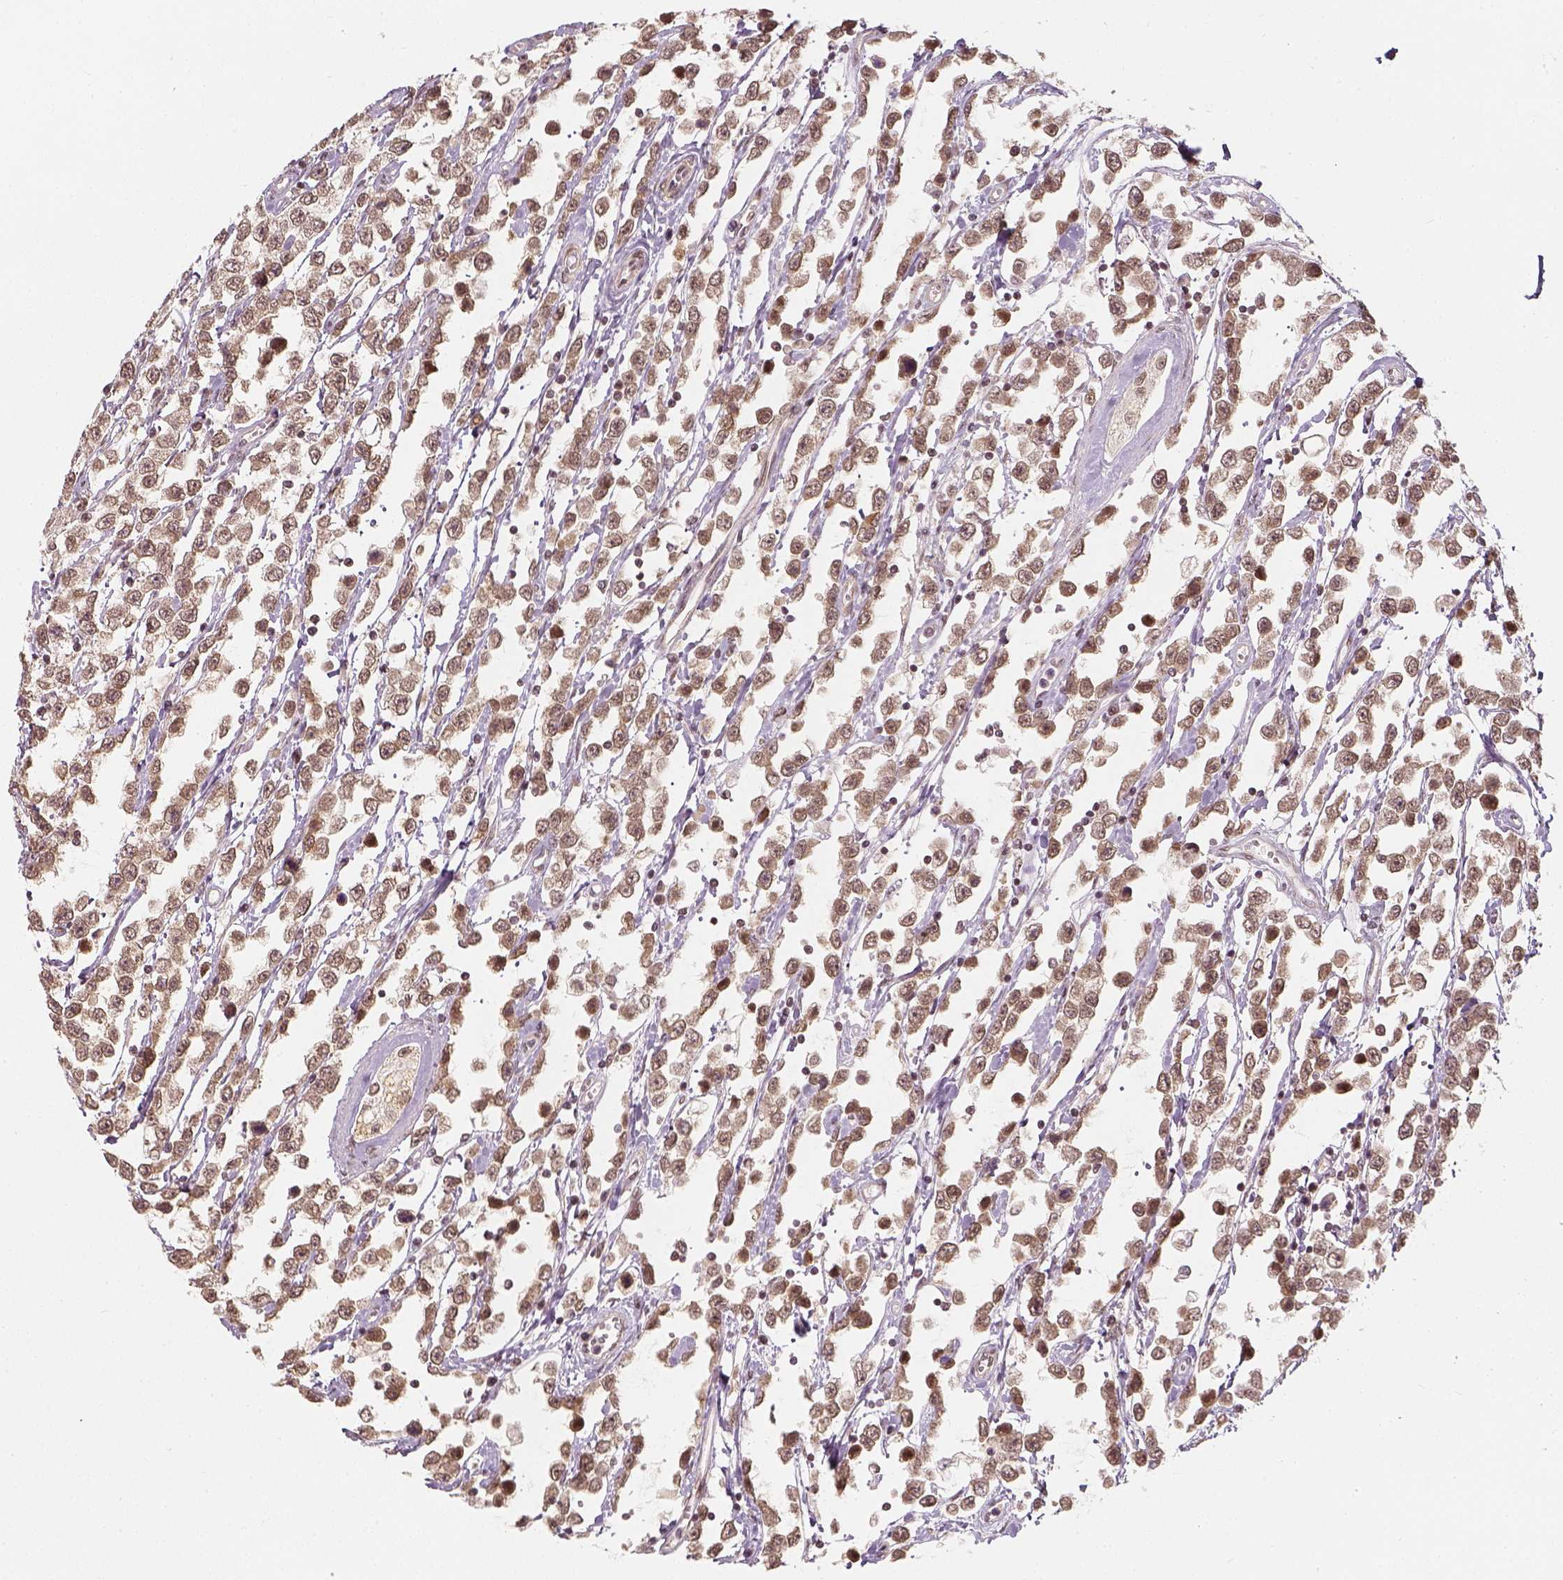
{"staining": {"intensity": "weak", "quantity": ">75%", "location": "cytoplasmic/membranous,nuclear"}, "tissue": "testis cancer", "cell_type": "Tumor cells", "image_type": "cancer", "snomed": [{"axis": "morphology", "description": "Seminoma, NOS"}, {"axis": "topography", "description": "Testis"}], "caption": "Testis cancer tissue exhibits weak cytoplasmic/membranous and nuclear expression in approximately >75% of tumor cells", "gene": "ZMAT3", "patient": {"sex": "male", "age": 34}}